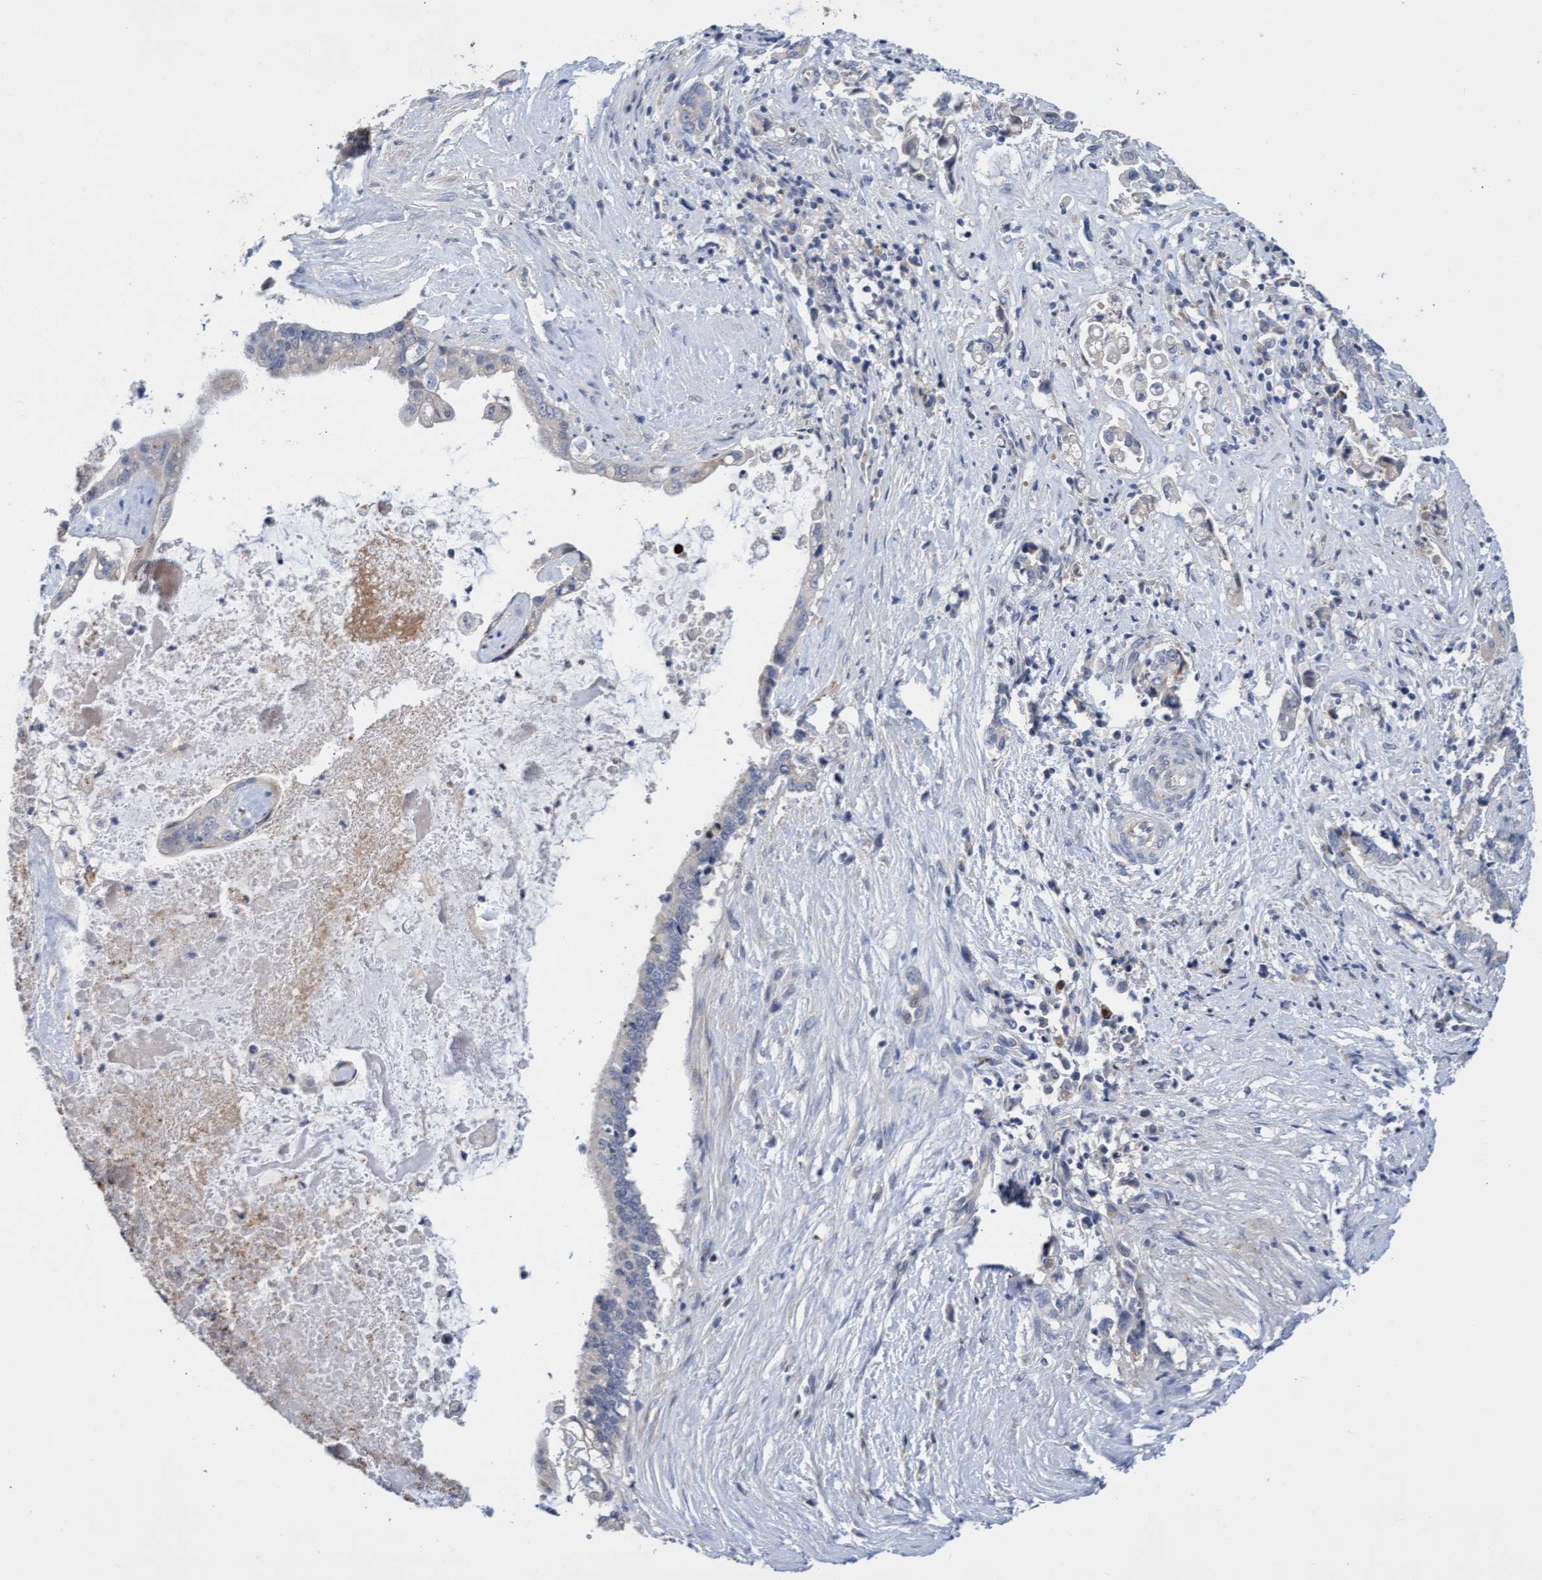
{"staining": {"intensity": "negative", "quantity": "none", "location": "none"}, "tissue": "liver cancer", "cell_type": "Tumor cells", "image_type": "cancer", "snomed": [{"axis": "morphology", "description": "Cholangiocarcinoma"}, {"axis": "topography", "description": "Liver"}], "caption": "Immunohistochemistry micrograph of liver cholangiocarcinoma stained for a protein (brown), which demonstrates no staining in tumor cells.", "gene": "ABCF2", "patient": {"sex": "male", "age": 57}}